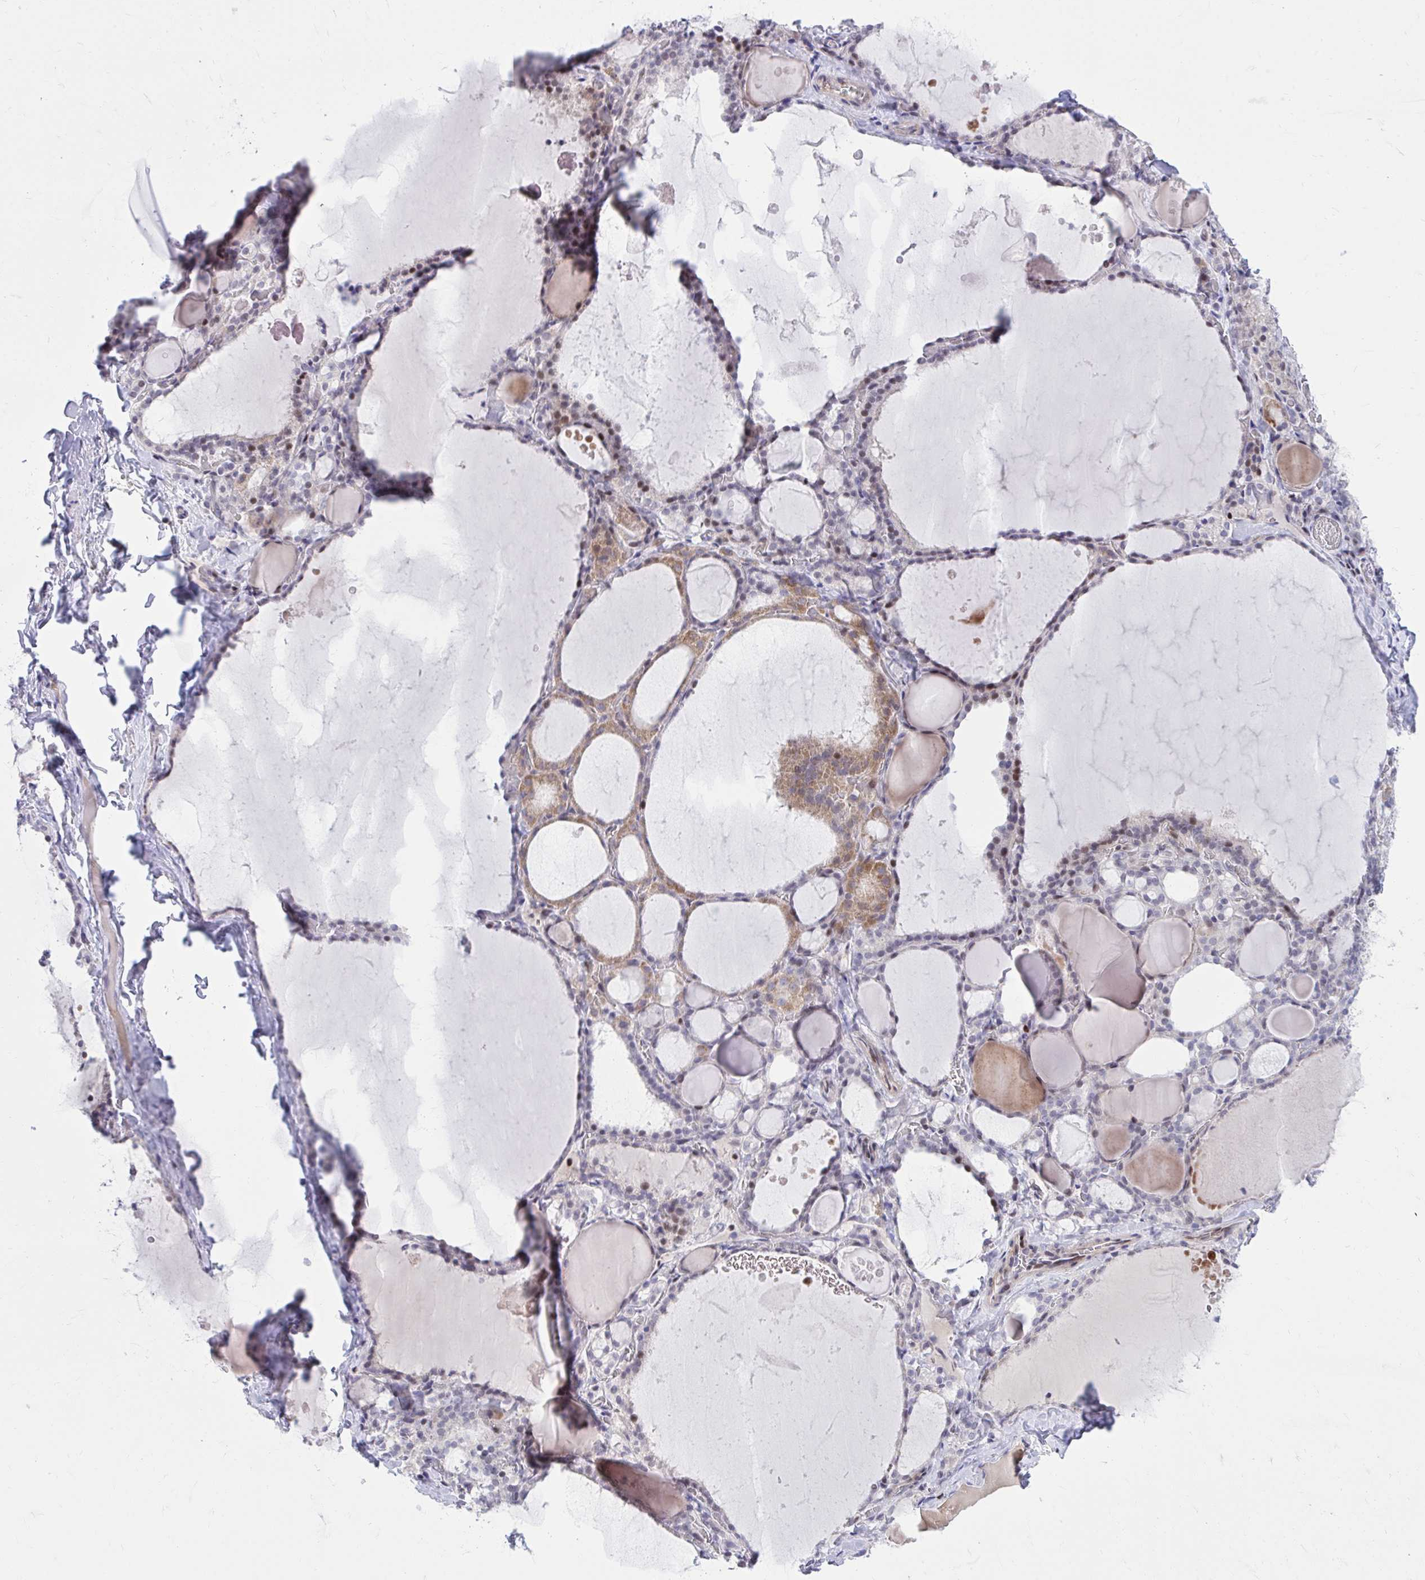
{"staining": {"intensity": "moderate", "quantity": "25%-75%", "location": "cytoplasmic/membranous,nuclear"}, "tissue": "thyroid gland", "cell_type": "Glandular cells", "image_type": "normal", "snomed": [{"axis": "morphology", "description": "Normal tissue, NOS"}, {"axis": "topography", "description": "Thyroid gland"}], "caption": "IHC of unremarkable human thyroid gland shows medium levels of moderate cytoplasmic/membranous,nuclear positivity in about 25%-75% of glandular cells.", "gene": "C14orf39", "patient": {"sex": "male", "age": 56}}